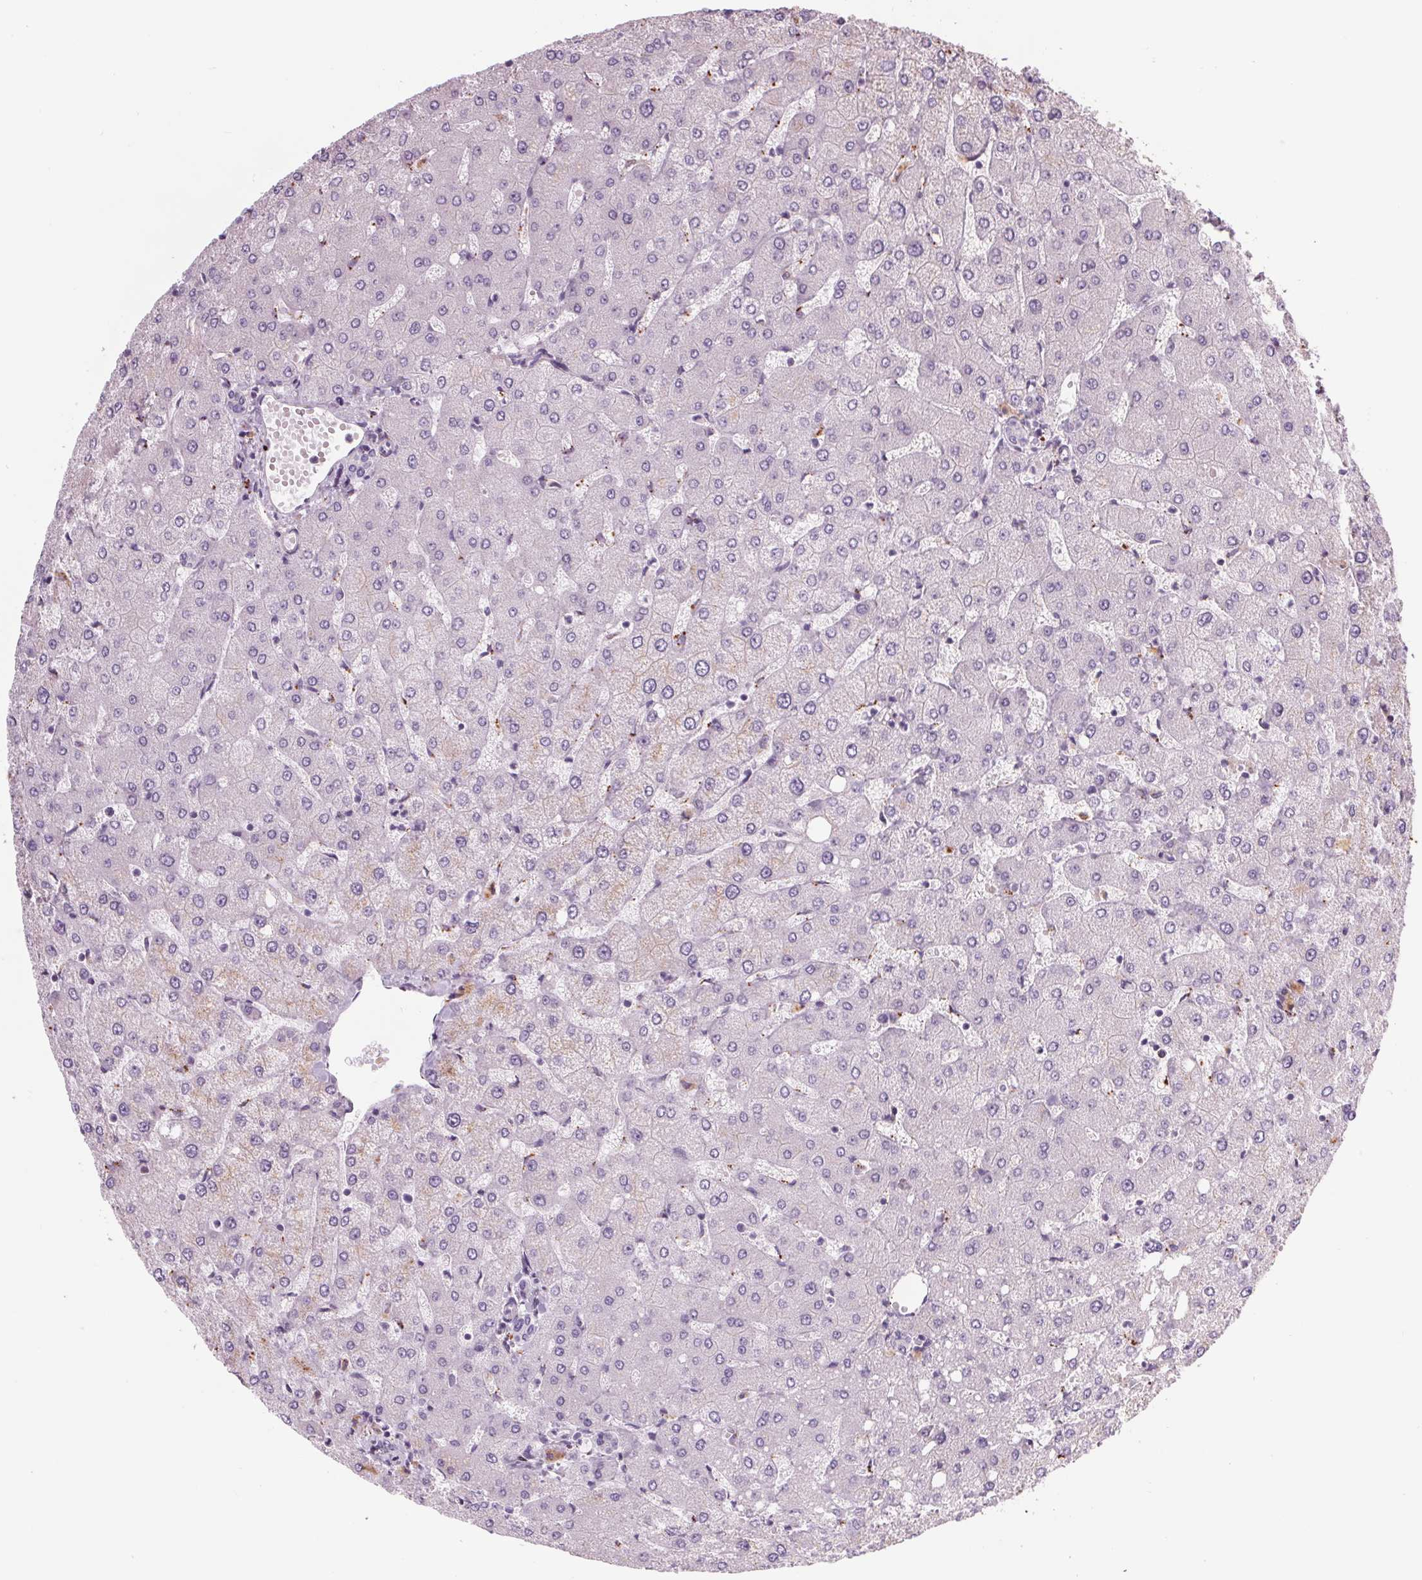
{"staining": {"intensity": "negative", "quantity": "none", "location": "none"}, "tissue": "liver", "cell_type": "Cholangiocytes", "image_type": "normal", "snomed": [{"axis": "morphology", "description": "Normal tissue, NOS"}, {"axis": "topography", "description": "Liver"}], "caption": "Benign liver was stained to show a protein in brown. There is no significant staining in cholangiocytes.", "gene": "SAMD5", "patient": {"sex": "female", "age": 54}}